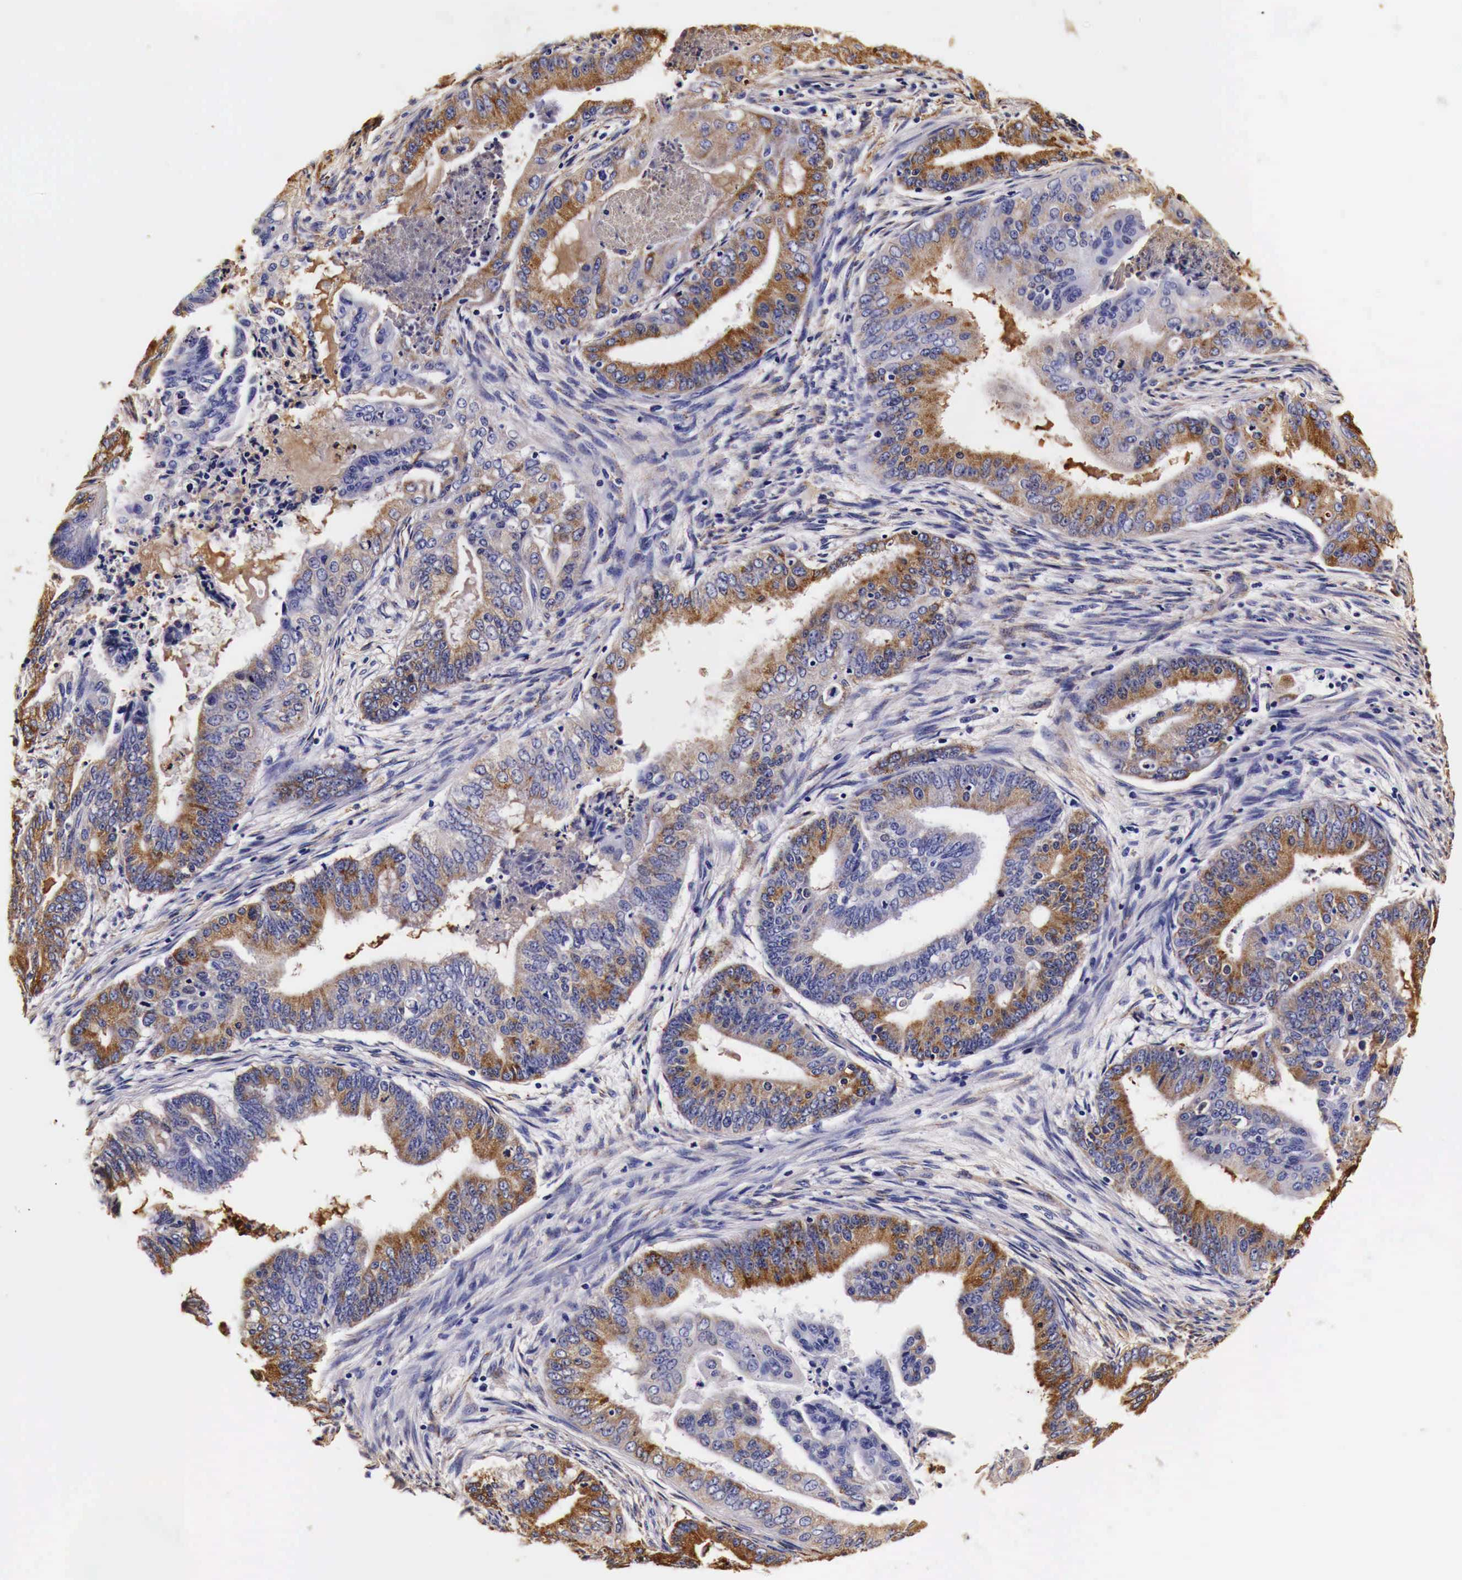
{"staining": {"intensity": "moderate", "quantity": "25%-75%", "location": "cytoplasmic/membranous"}, "tissue": "endometrial cancer", "cell_type": "Tumor cells", "image_type": "cancer", "snomed": [{"axis": "morphology", "description": "Adenocarcinoma, NOS"}, {"axis": "topography", "description": "Endometrium"}], "caption": "The immunohistochemical stain highlights moderate cytoplasmic/membranous staining in tumor cells of endometrial cancer tissue.", "gene": "LAMB2", "patient": {"sex": "female", "age": 63}}